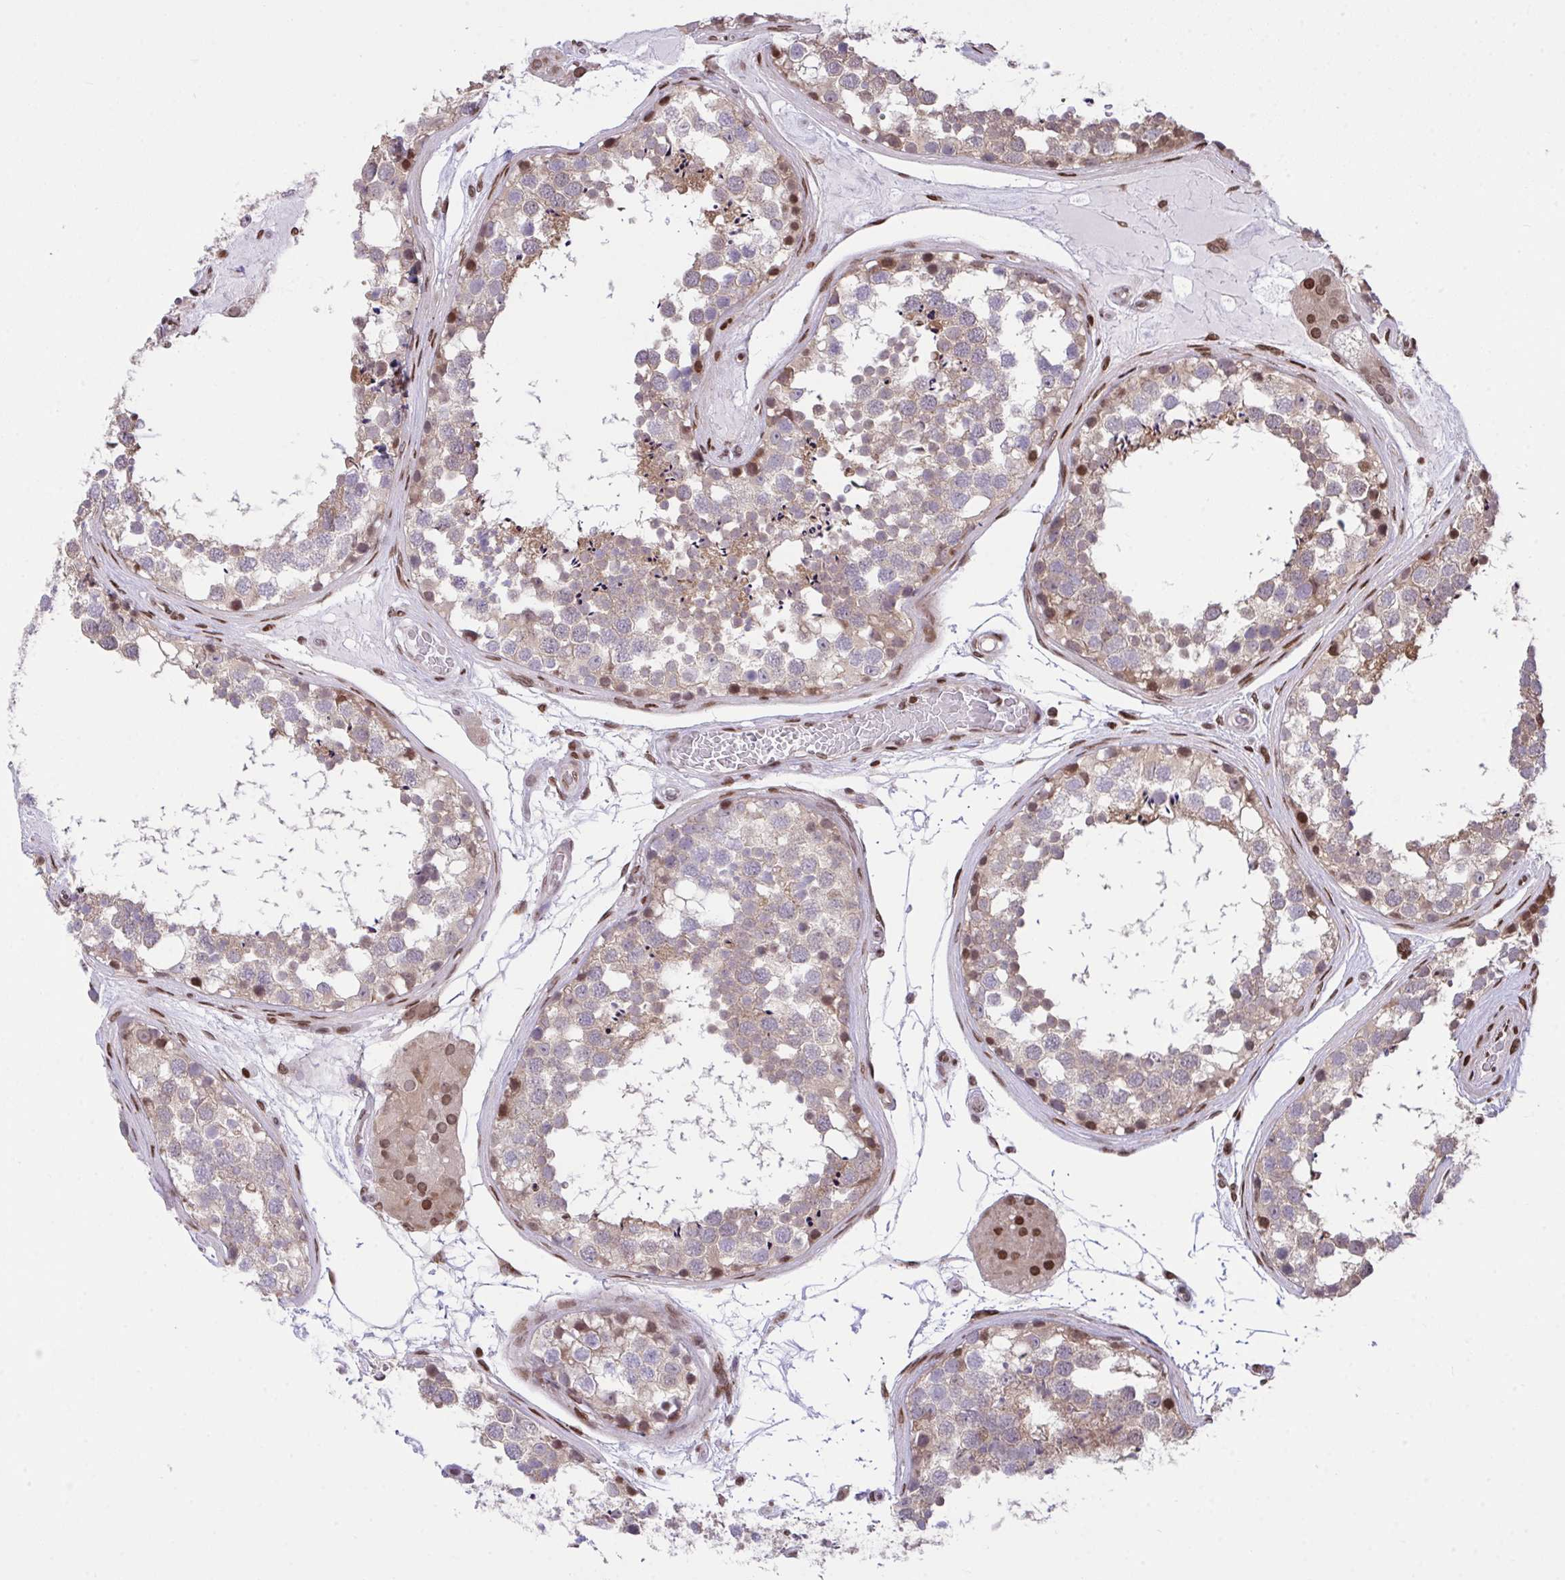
{"staining": {"intensity": "weak", "quantity": "25%-75%", "location": "cytoplasmic/membranous,nuclear"}, "tissue": "testis", "cell_type": "Cells in seminiferous ducts", "image_type": "normal", "snomed": [{"axis": "morphology", "description": "Normal tissue, NOS"}, {"axis": "morphology", "description": "Seminoma, NOS"}, {"axis": "topography", "description": "Testis"}], "caption": "Protein expression analysis of normal testis exhibits weak cytoplasmic/membranous,nuclear expression in approximately 25%-75% of cells in seminiferous ducts.", "gene": "RAPGEF5", "patient": {"sex": "male", "age": 65}}